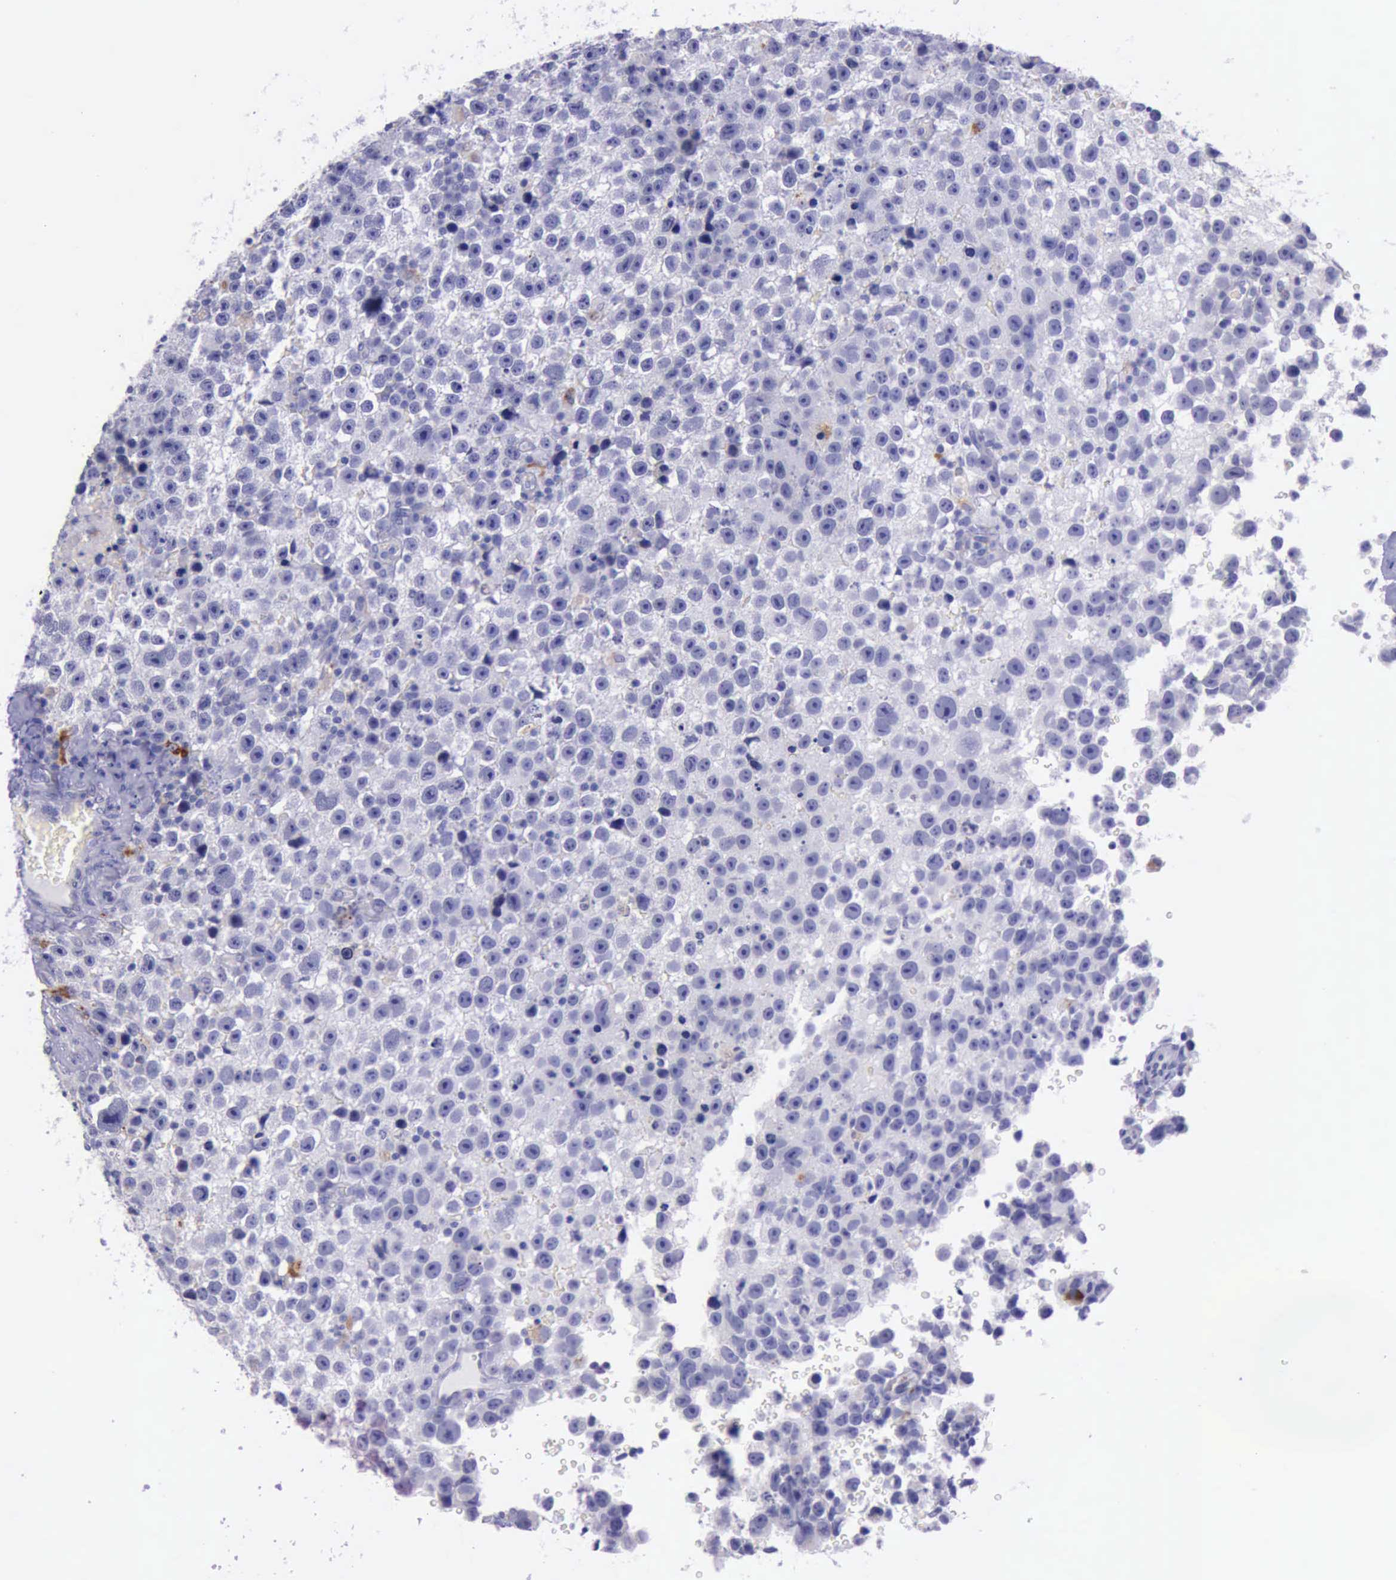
{"staining": {"intensity": "negative", "quantity": "none", "location": "none"}, "tissue": "testis cancer", "cell_type": "Tumor cells", "image_type": "cancer", "snomed": [{"axis": "morphology", "description": "Seminoma, NOS"}, {"axis": "topography", "description": "Testis"}], "caption": "This is a histopathology image of immunohistochemistry staining of testis cancer, which shows no staining in tumor cells.", "gene": "GLA", "patient": {"sex": "male", "age": 33}}